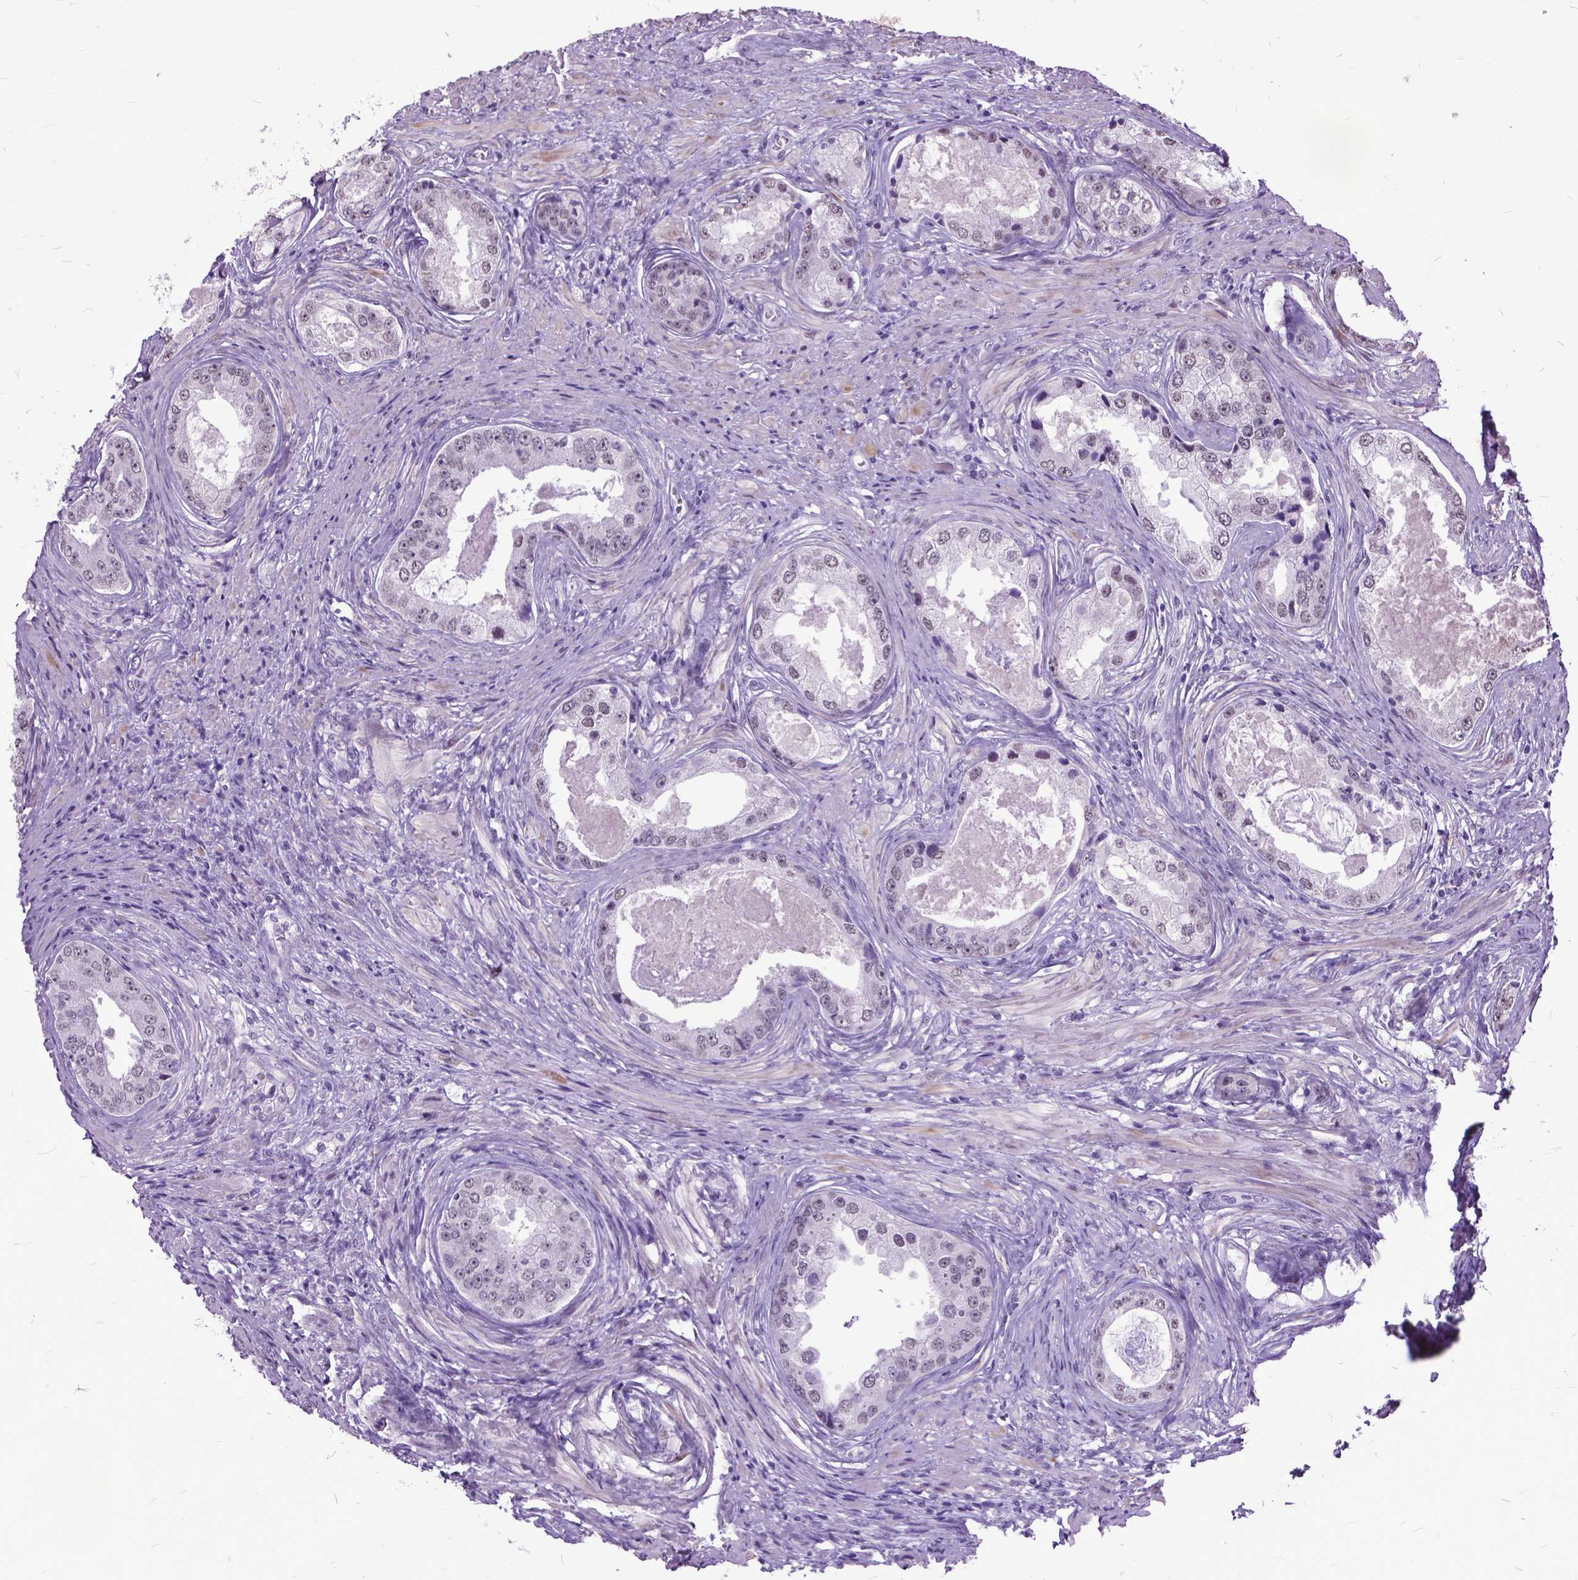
{"staining": {"intensity": "negative", "quantity": "none", "location": "none"}, "tissue": "prostate cancer", "cell_type": "Tumor cells", "image_type": "cancer", "snomed": [{"axis": "morphology", "description": "Adenocarcinoma, Low grade"}, {"axis": "topography", "description": "Prostate"}], "caption": "Prostate adenocarcinoma (low-grade) was stained to show a protein in brown. There is no significant staining in tumor cells.", "gene": "MARCHF10", "patient": {"sex": "male", "age": 68}}